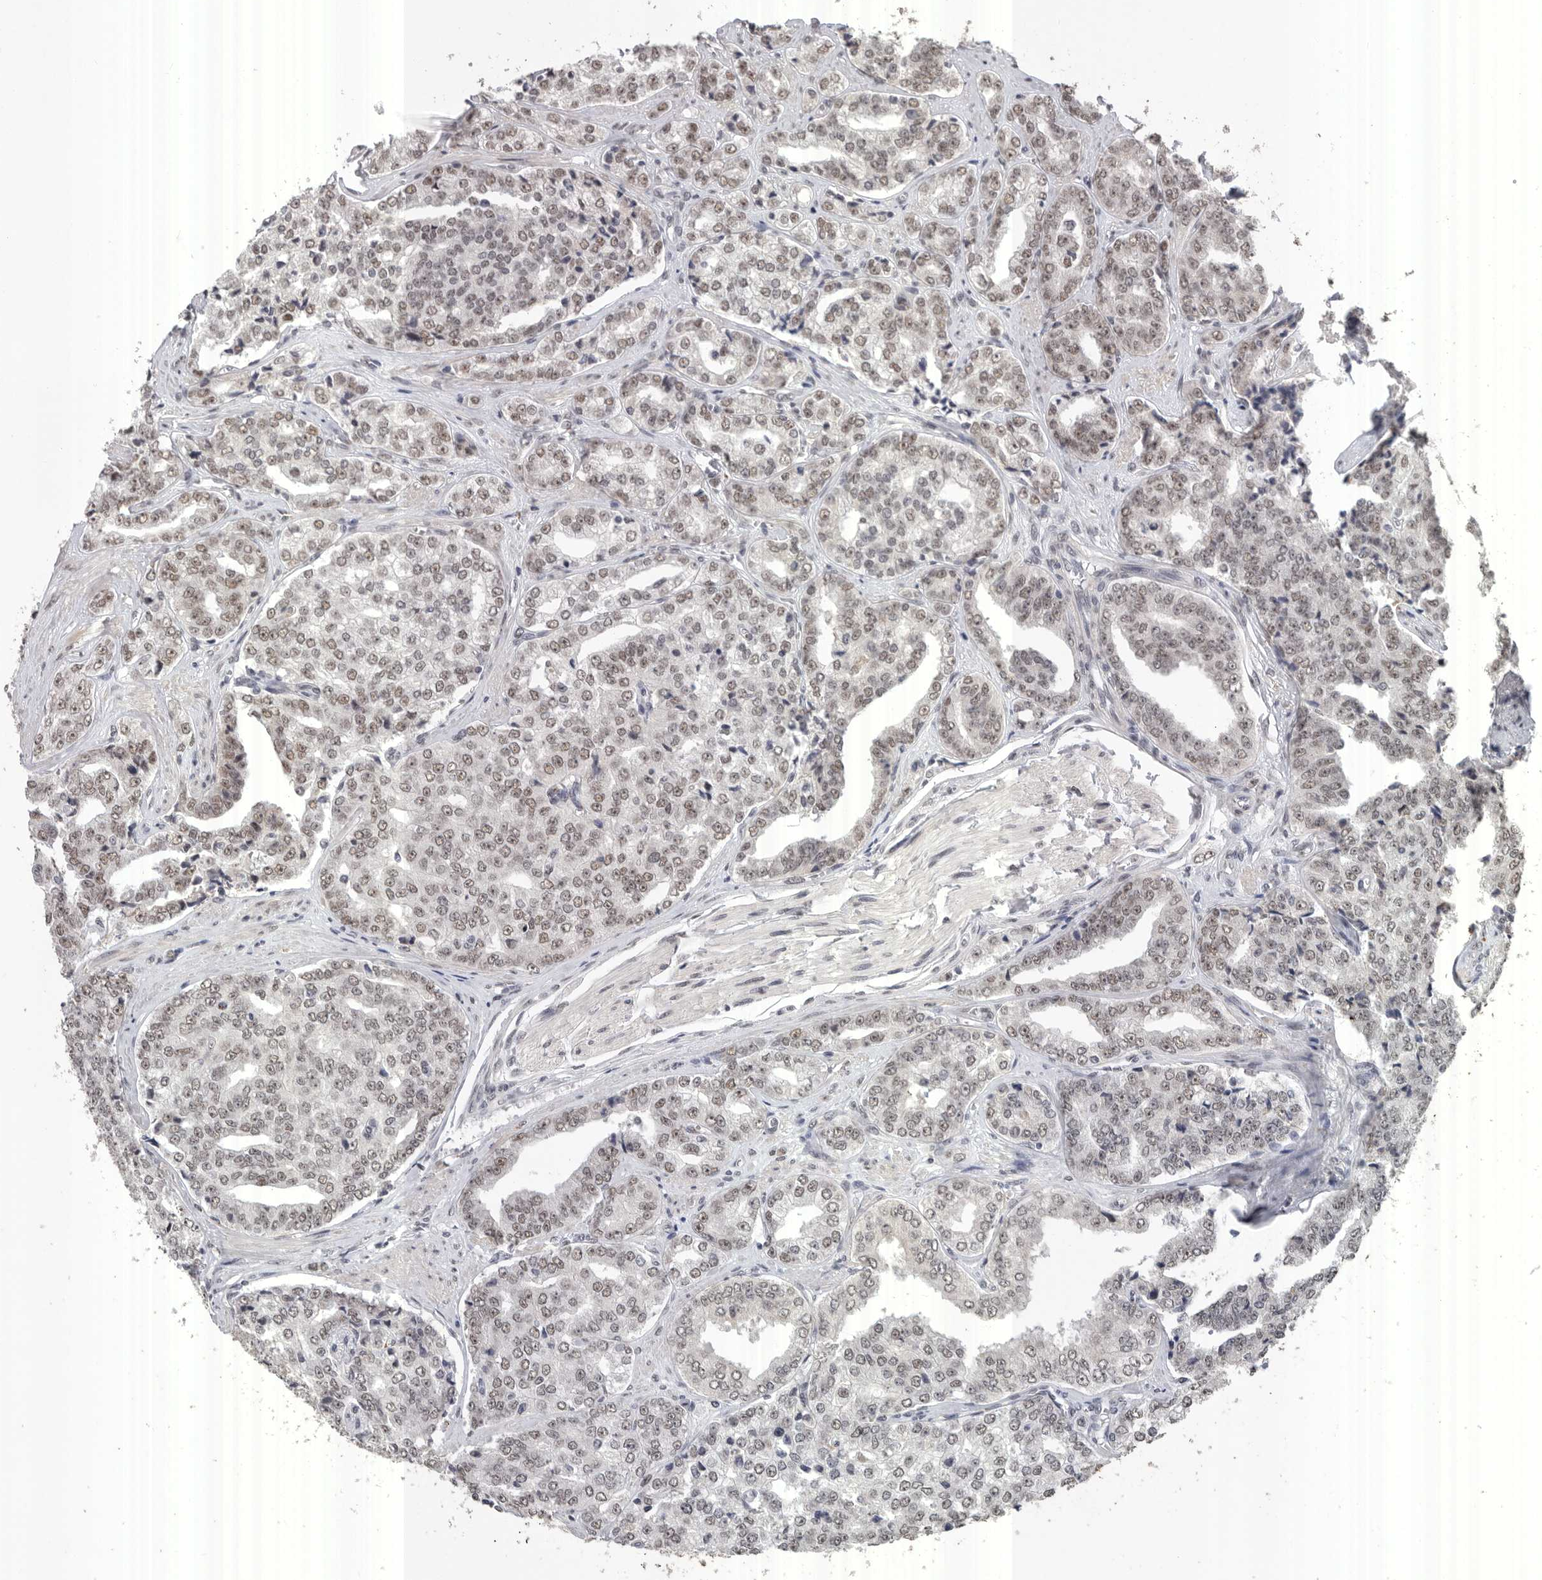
{"staining": {"intensity": "weak", "quantity": "<25%", "location": "nuclear"}, "tissue": "prostate cancer", "cell_type": "Tumor cells", "image_type": "cancer", "snomed": [{"axis": "morphology", "description": "Adenocarcinoma, High grade"}, {"axis": "topography", "description": "Prostate"}], "caption": "High magnification brightfield microscopy of adenocarcinoma (high-grade) (prostate) stained with DAB (3,3'-diaminobenzidine) (brown) and counterstained with hematoxylin (blue): tumor cells show no significant expression.", "gene": "PPP1R10", "patient": {"sex": "male", "age": 71}}